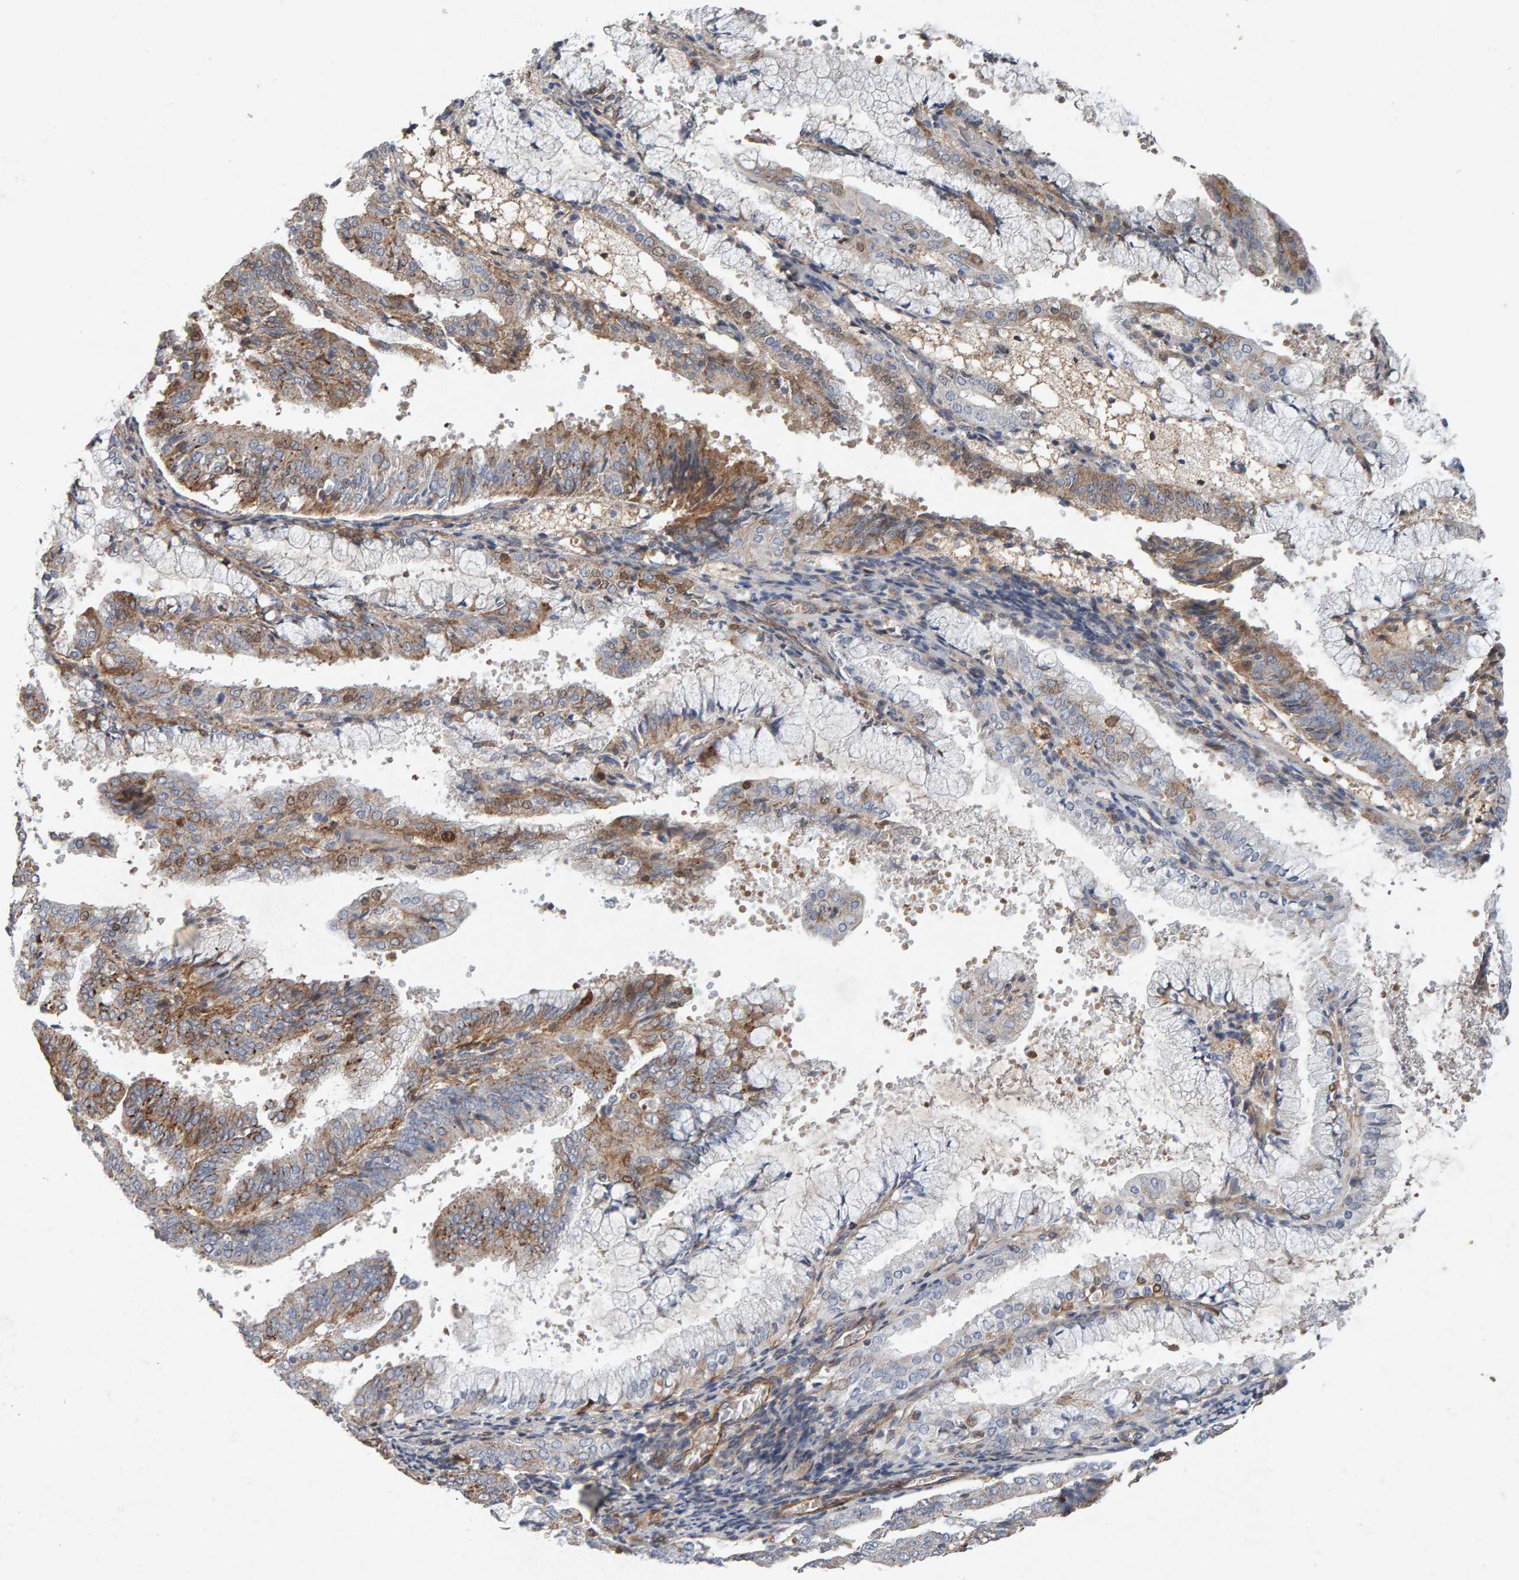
{"staining": {"intensity": "moderate", "quantity": ">75%", "location": "cytoplasmic/membranous"}, "tissue": "endometrial cancer", "cell_type": "Tumor cells", "image_type": "cancer", "snomed": [{"axis": "morphology", "description": "Adenocarcinoma, NOS"}, {"axis": "topography", "description": "Endometrium"}], "caption": "This is a photomicrograph of immunohistochemistry staining of adenocarcinoma (endometrial), which shows moderate positivity in the cytoplasmic/membranous of tumor cells.", "gene": "PTPRM", "patient": {"sex": "female", "age": 63}}